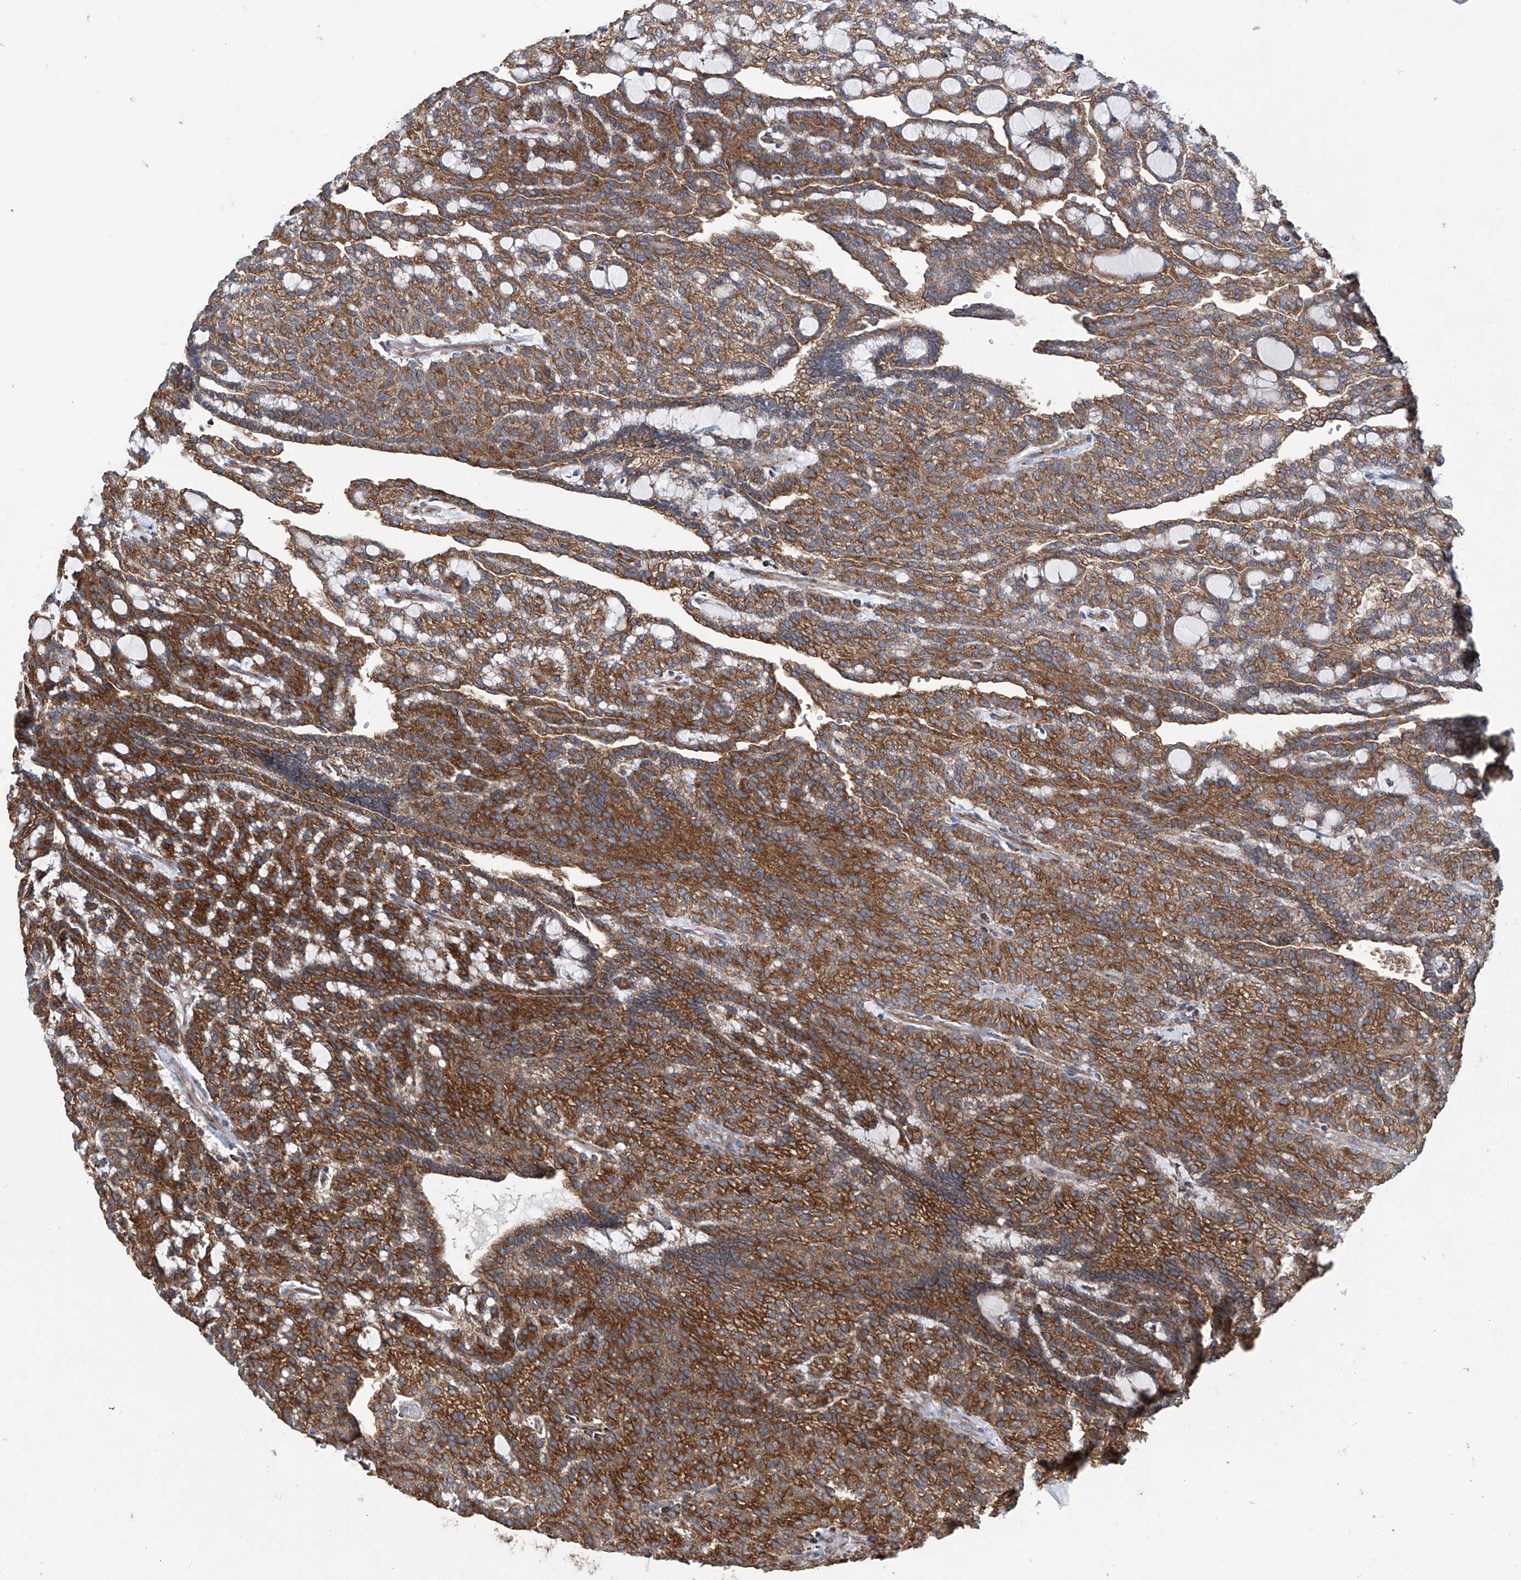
{"staining": {"intensity": "strong", "quantity": ">75%", "location": "cytoplasmic/membranous"}, "tissue": "renal cancer", "cell_type": "Tumor cells", "image_type": "cancer", "snomed": [{"axis": "morphology", "description": "Adenocarcinoma, NOS"}, {"axis": "topography", "description": "Kidney"}], "caption": "Tumor cells reveal high levels of strong cytoplasmic/membranous expression in about >75% of cells in renal cancer (adenocarcinoma). (DAB (3,3'-diaminobenzidine) = brown stain, brightfield microscopy at high magnification).", "gene": "SENP2", "patient": {"sex": "male", "age": 63}}